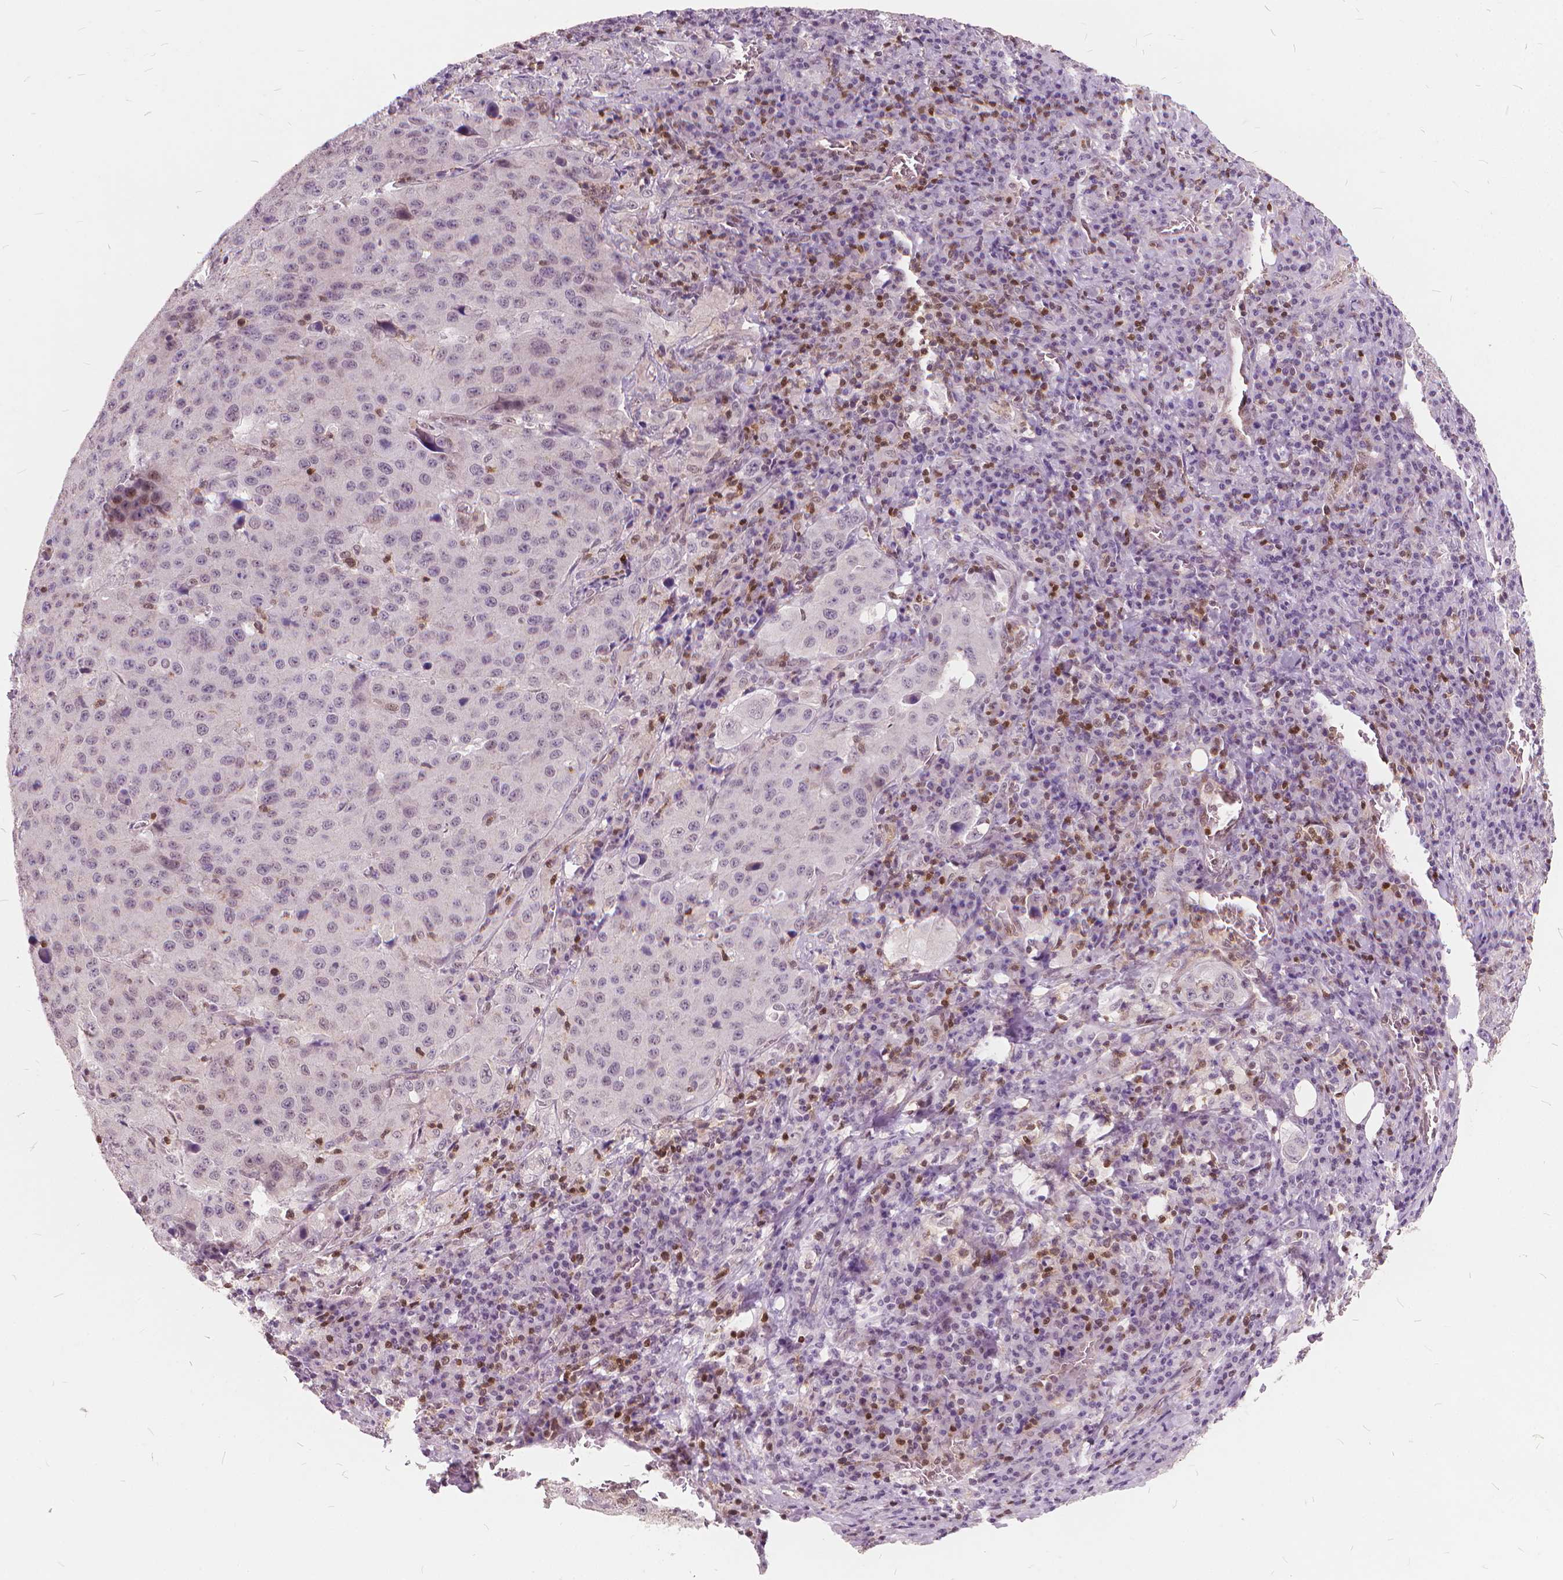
{"staining": {"intensity": "negative", "quantity": "none", "location": "none"}, "tissue": "stomach cancer", "cell_type": "Tumor cells", "image_type": "cancer", "snomed": [{"axis": "morphology", "description": "Adenocarcinoma, NOS"}, {"axis": "topography", "description": "Stomach"}], "caption": "Tumor cells show no significant protein positivity in stomach cancer.", "gene": "STAT5B", "patient": {"sex": "male", "age": 71}}